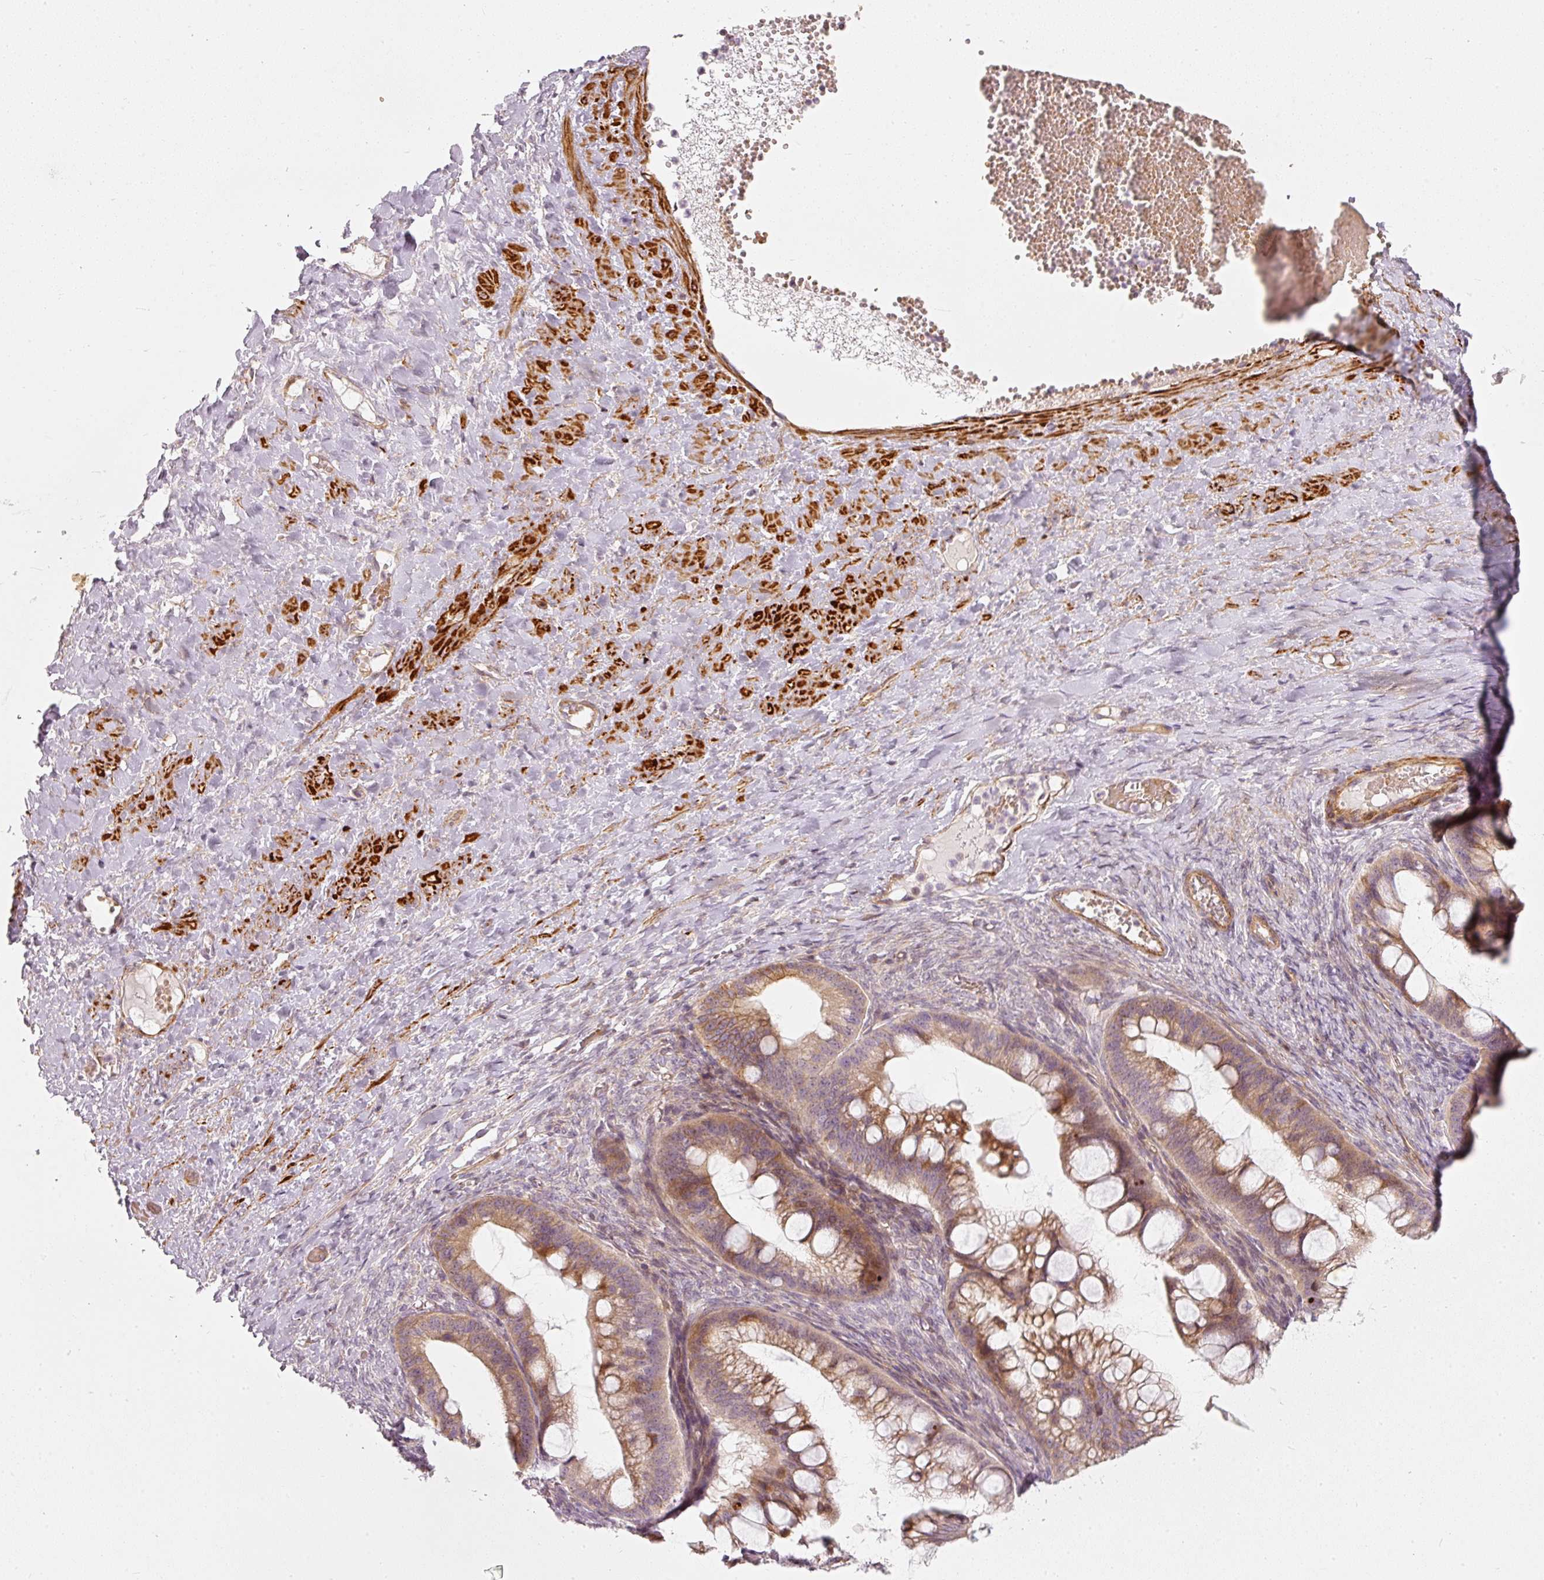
{"staining": {"intensity": "moderate", "quantity": ">75%", "location": "cytoplasmic/membranous"}, "tissue": "ovarian cancer", "cell_type": "Tumor cells", "image_type": "cancer", "snomed": [{"axis": "morphology", "description": "Cystadenocarcinoma, mucinous, NOS"}, {"axis": "topography", "description": "Ovary"}], "caption": "IHC of human ovarian mucinous cystadenocarcinoma displays medium levels of moderate cytoplasmic/membranous expression in approximately >75% of tumor cells.", "gene": "KCNQ1", "patient": {"sex": "female", "age": 73}}